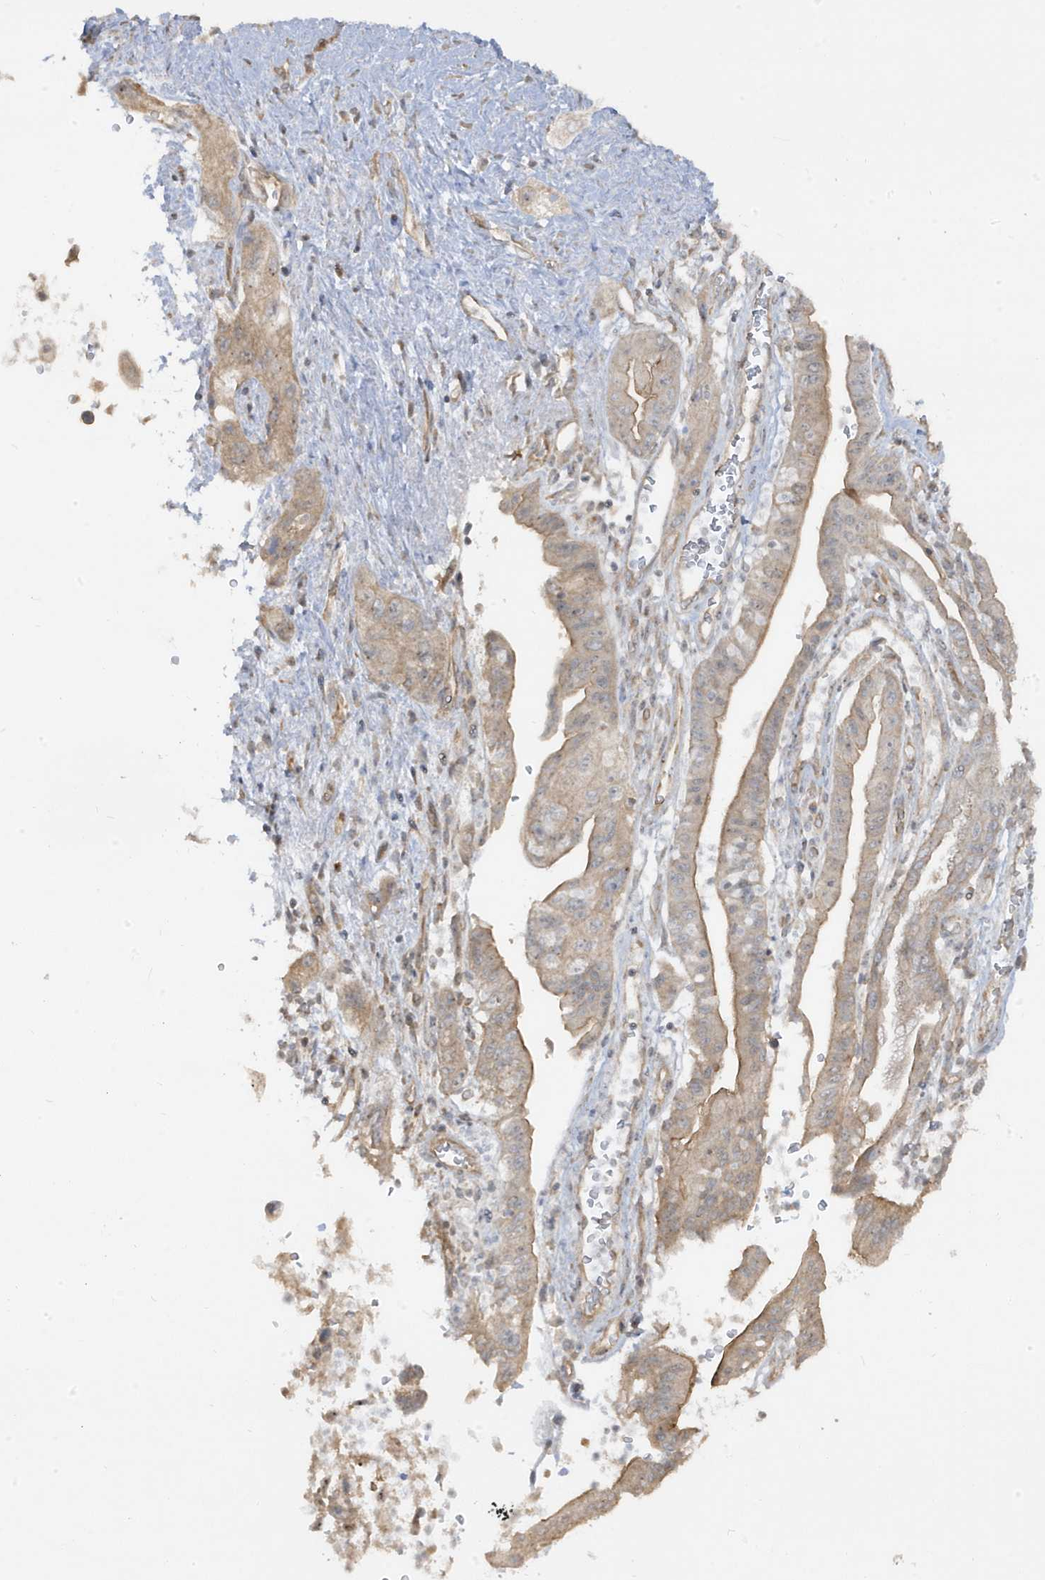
{"staining": {"intensity": "weak", "quantity": ">75%", "location": "cytoplasmic/membranous"}, "tissue": "pancreatic cancer", "cell_type": "Tumor cells", "image_type": "cancer", "snomed": [{"axis": "morphology", "description": "Adenocarcinoma, NOS"}, {"axis": "topography", "description": "Pancreas"}], "caption": "Weak cytoplasmic/membranous staining is appreciated in approximately >75% of tumor cells in pancreatic cancer.", "gene": "DNAJC12", "patient": {"sex": "female", "age": 73}}